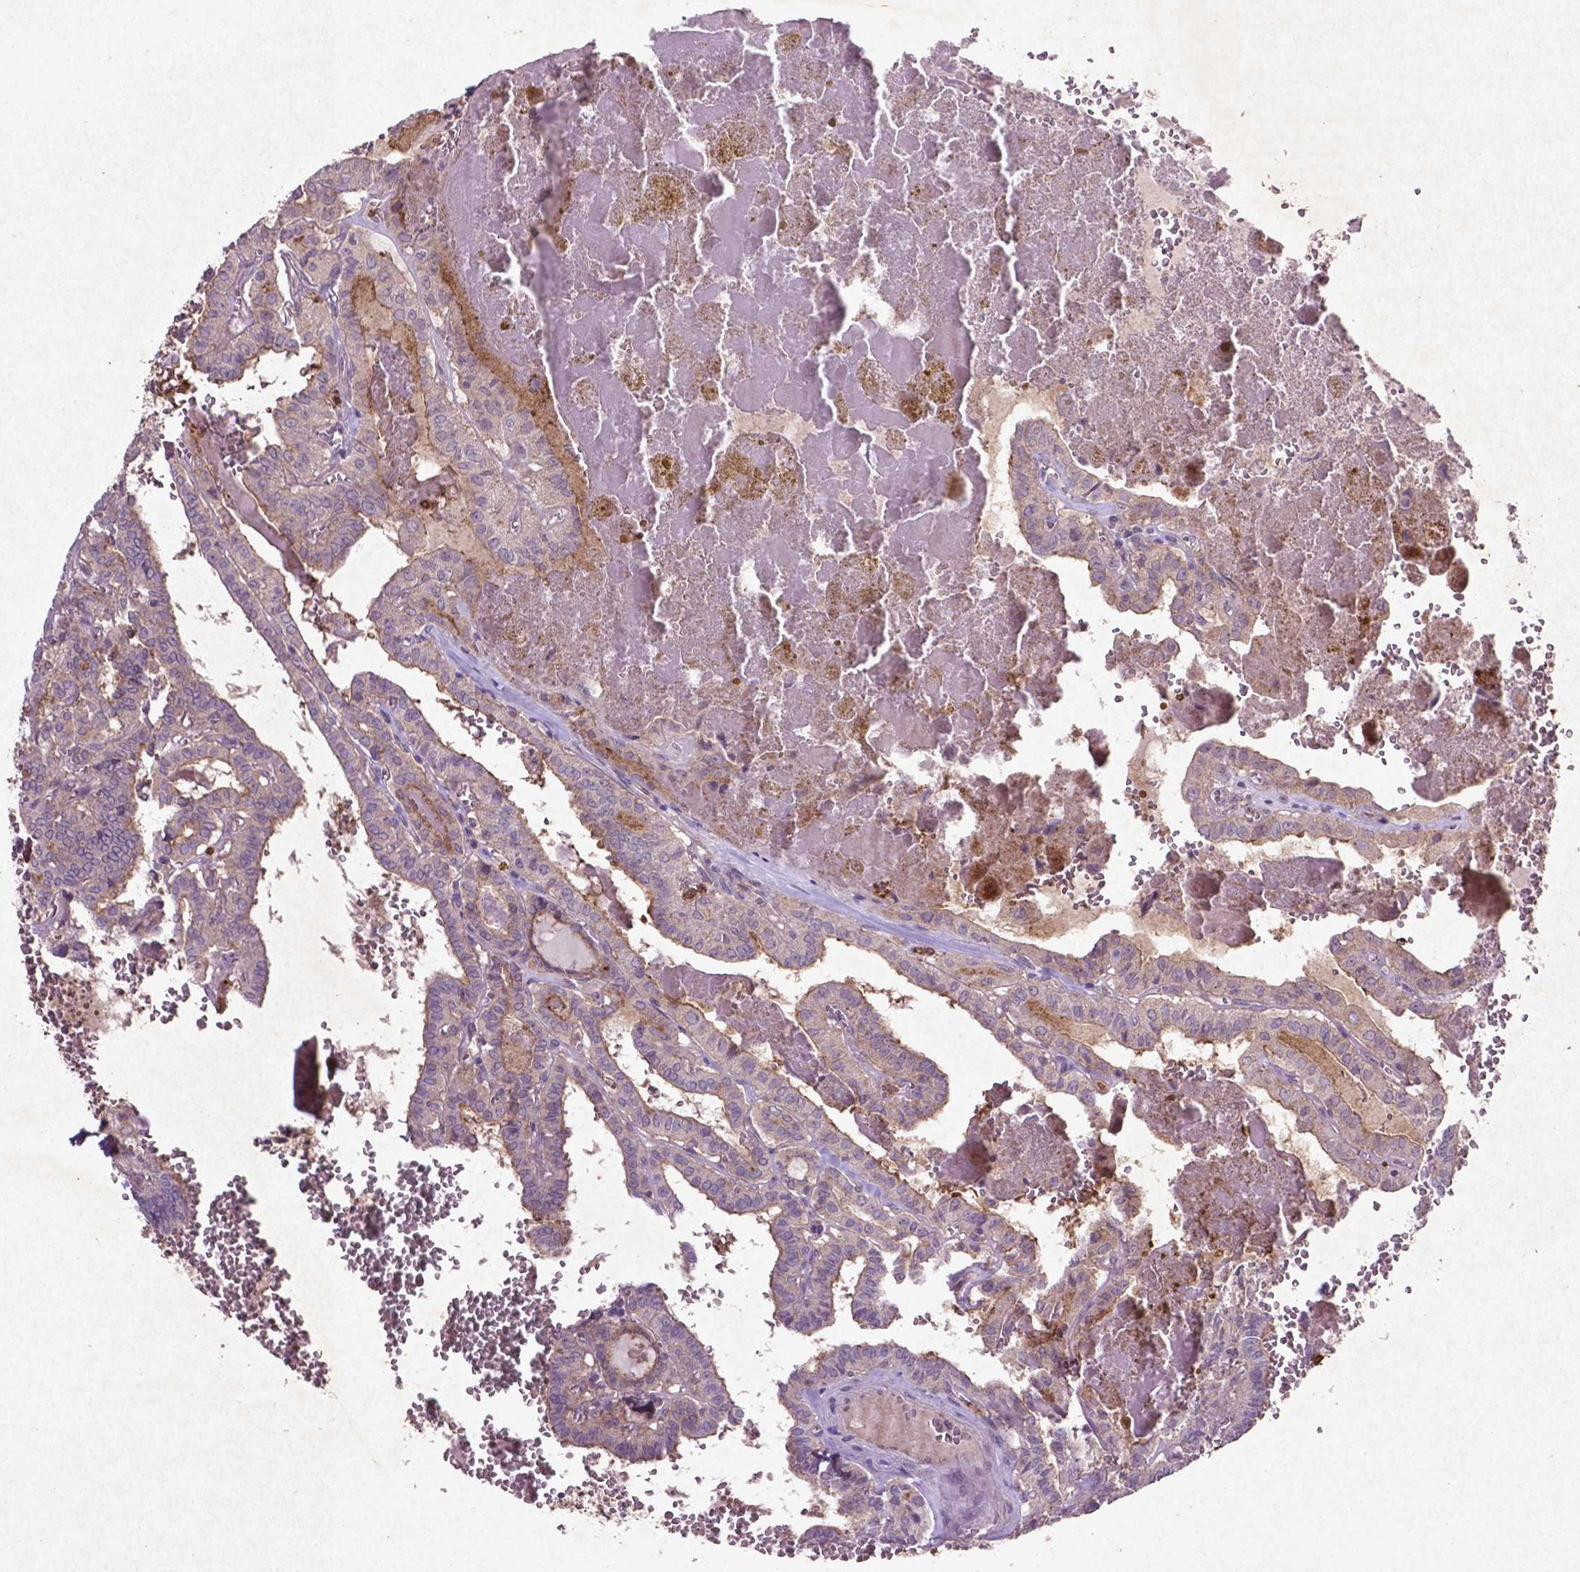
{"staining": {"intensity": "negative", "quantity": "none", "location": "none"}, "tissue": "thyroid cancer", "cell_type": "Tumor cells", "image_type": "cancer", "snomed": [{"axis": "morphology", "description": "Papillary adenocarcinoma, NOS"}, {"axis": "topography", "description": "Thyroid gland"}], "caption": "High magnification brightfield microscopy of papillary adenocarcinoma (thyroid) stained with DAB (brown) and counterstained with hematoxylin (blue): tumor cells show no significant staining. (DAB immunohistochemistry visualized using brightfield microscopy, high magnification).", "gene": "MTOR", "patient": {"sex": "female", "age": 21}}